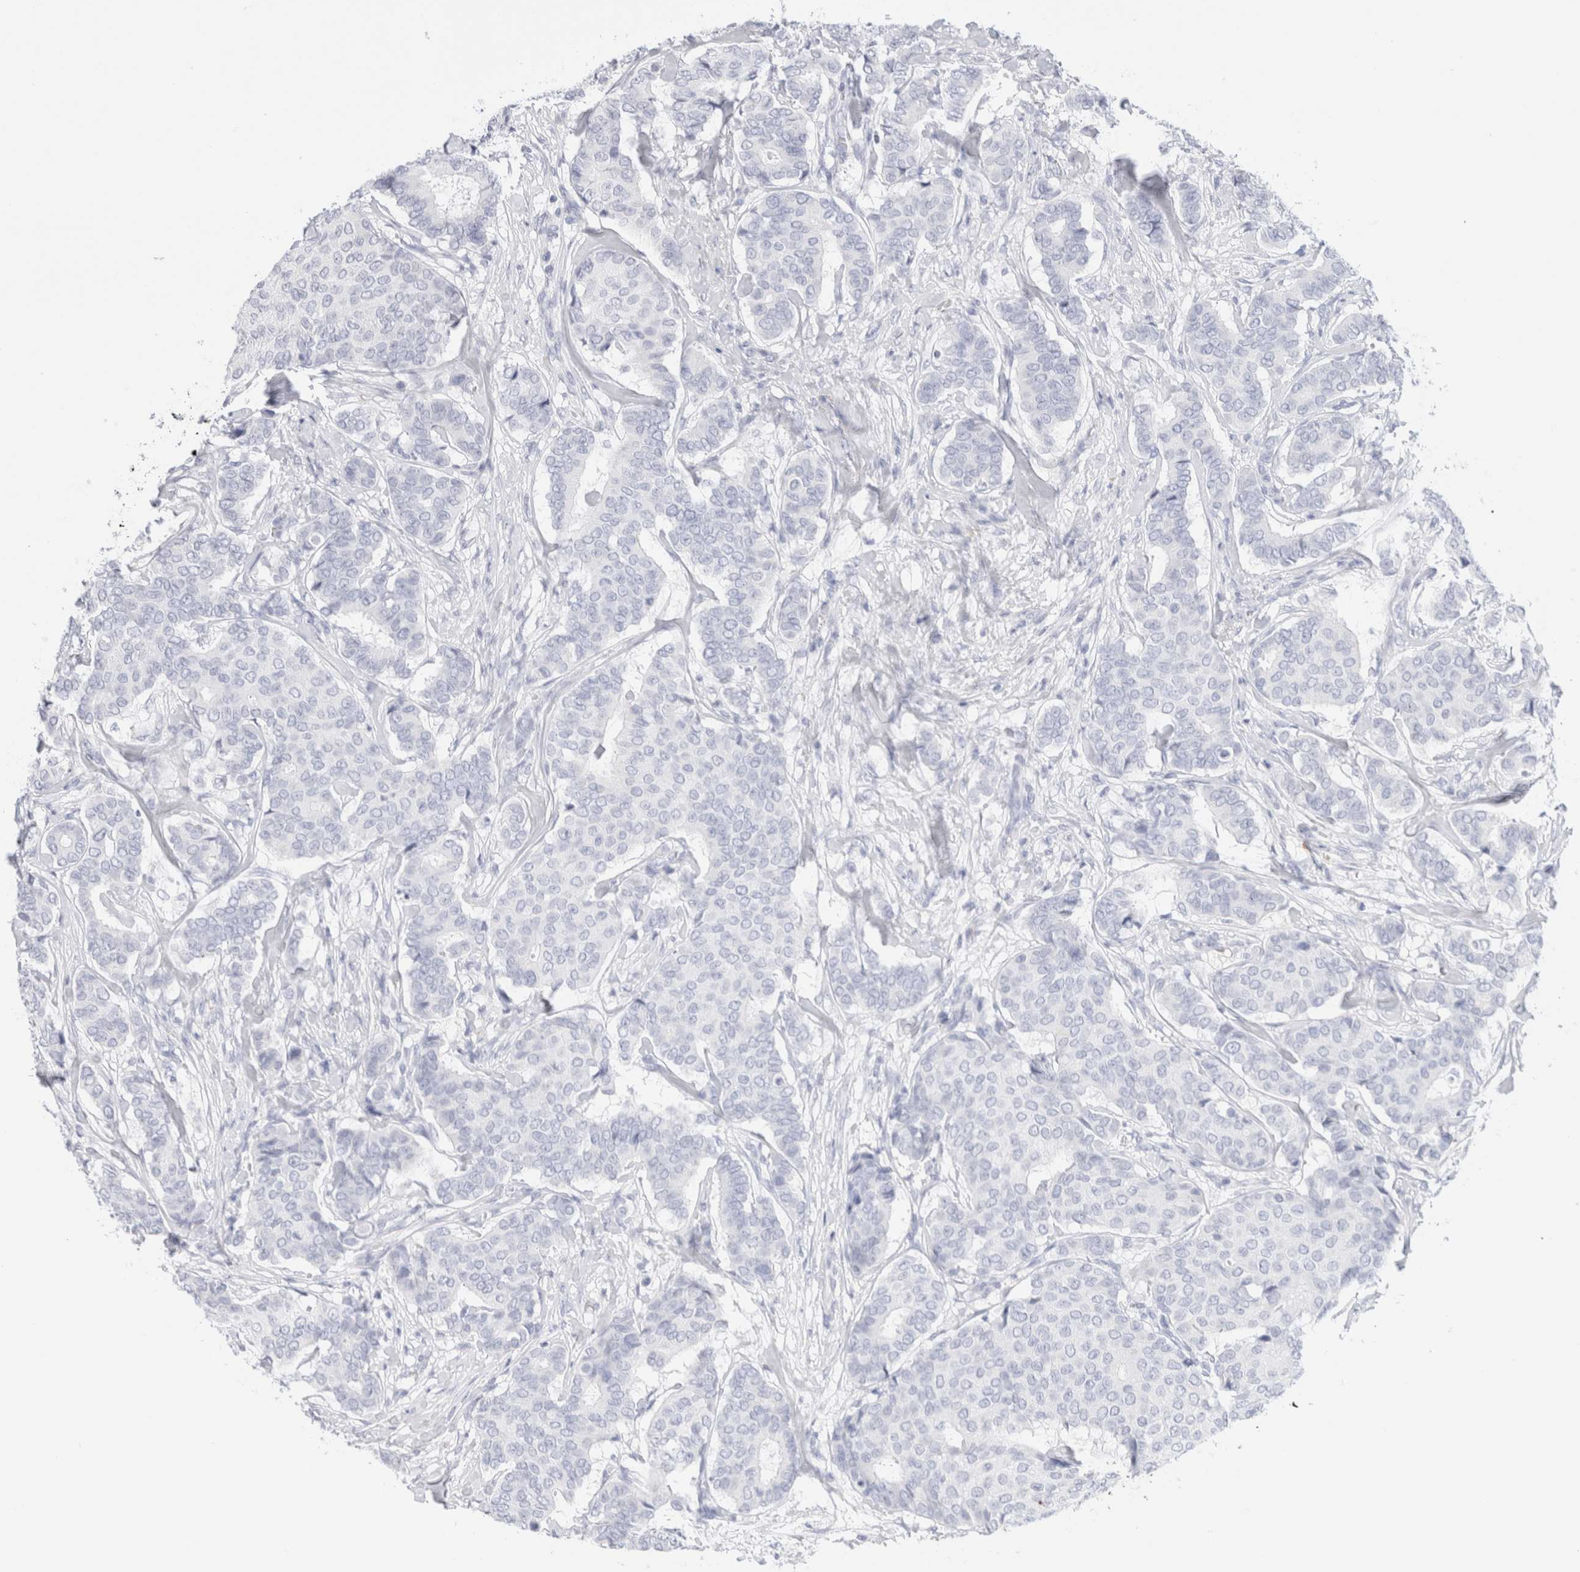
{"staining": {"intensity": "negative", "quantity": "none", "location": "none"}, "tissue": "breast cancer", "cell_type": "Tumor cells", "image_type": "cancer", "snomed": [{"axis": "morphology", "description": "Duct carcinoma"}, {"axis": "topography", "description": "Breast"}], "caption": "The IHC photomicrograph has no significant positivity in tumor cells of breast cancer tissue.", "gene": "ARG1", "patient": {"sex": "female", "age": 75}}